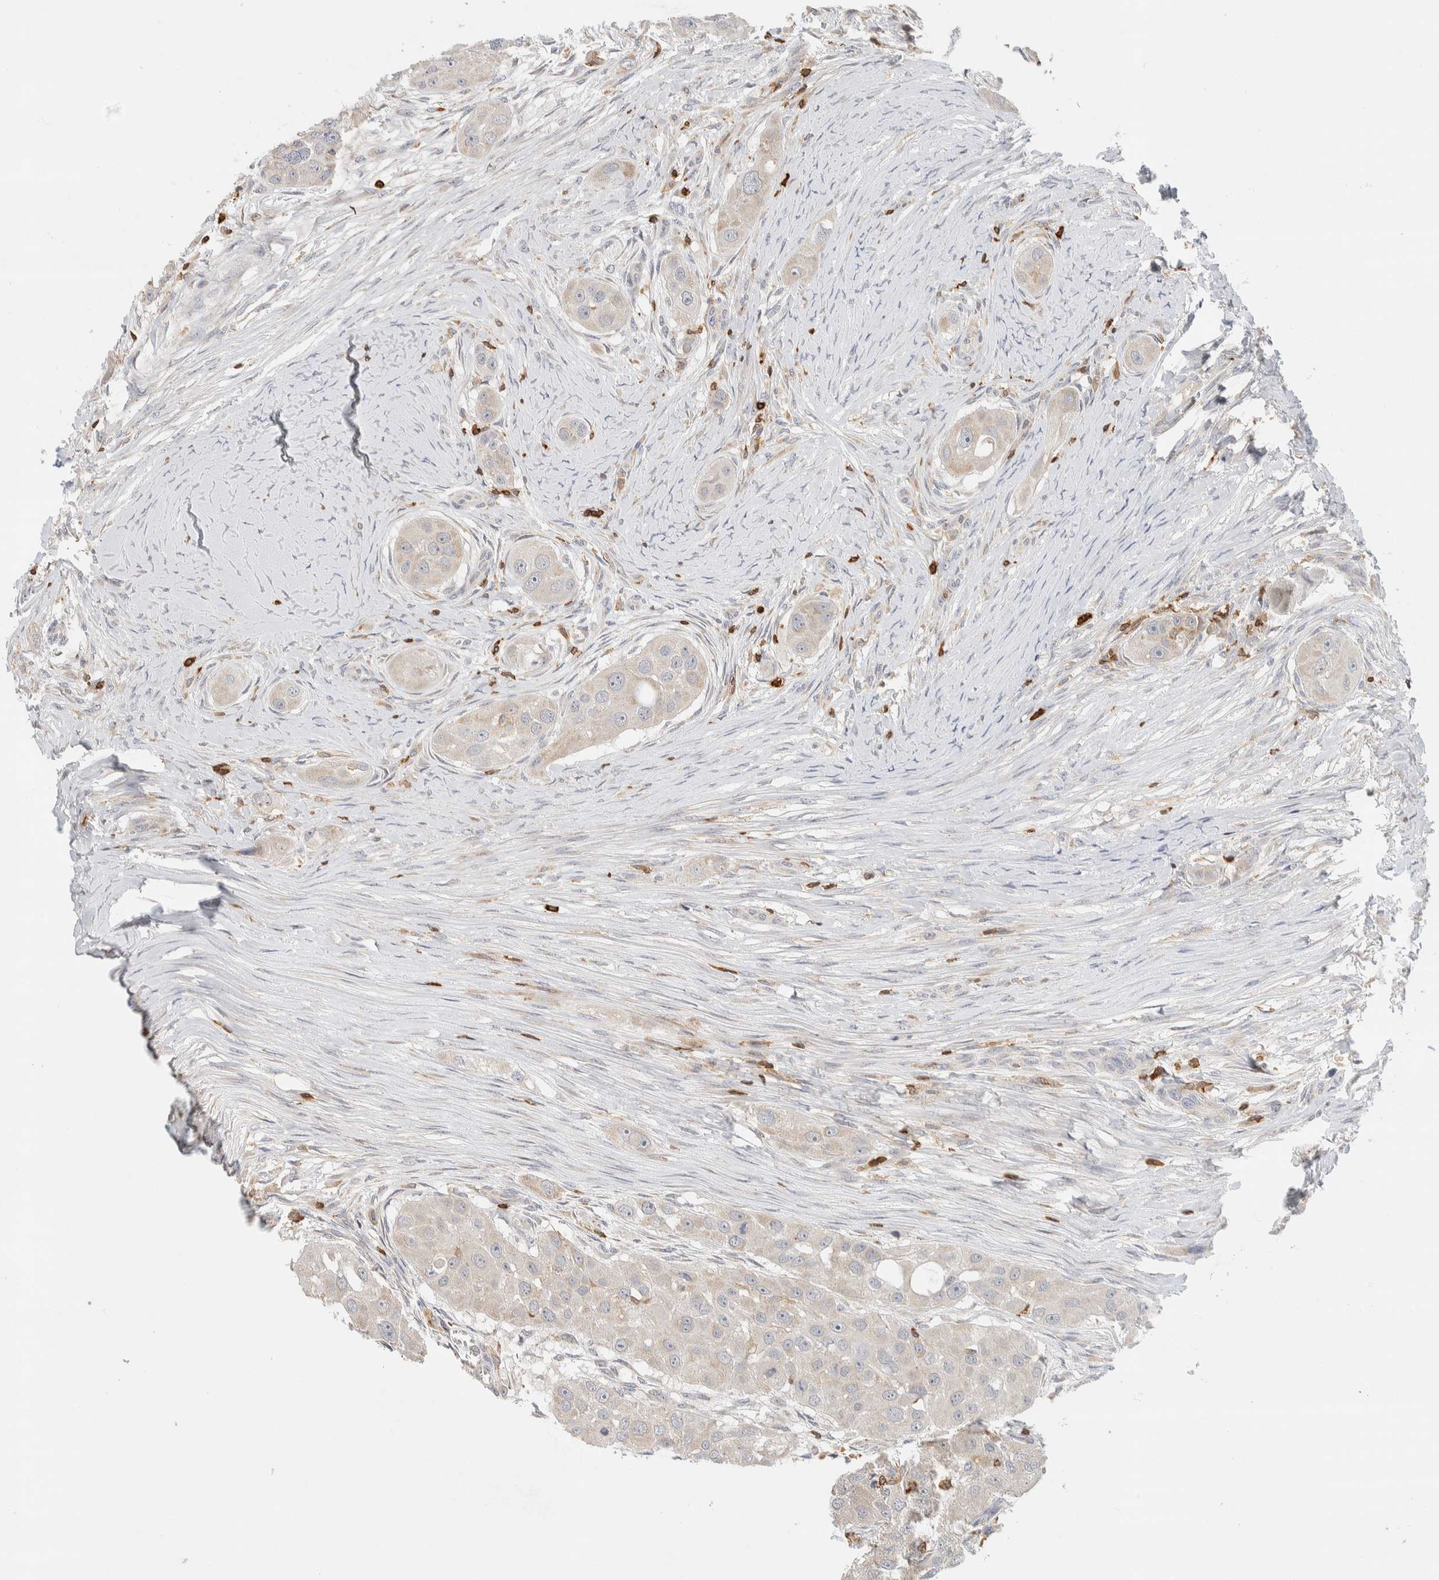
{"staining": {"intensity": "weak", "quantity": "<25%", "location": "cytoplasmic/membranous"}, "tissue": "head and neck cancer", "cell_type": "Tumor cells", "image_type": "cancer", "snomed": [{"axis": "morphology", "description": "Normal tissue, NOS"}, {"axis": "morphology", "description": "Squamous cell carcinoma, NOS"}, {"axis": "topography", "description": "Skeletal muscle"}, {"axis": "topography", "description": "Head-Neck"}], "caption": "DAB (3,3'-diaminobenzidine) immunohistochemical staining of human squamous cell carcinoma (head and neck) exhibits no significant staining in tumor cells.", "gene": "RUNDC1", "patient": {"sex": "male", "age": 51}}